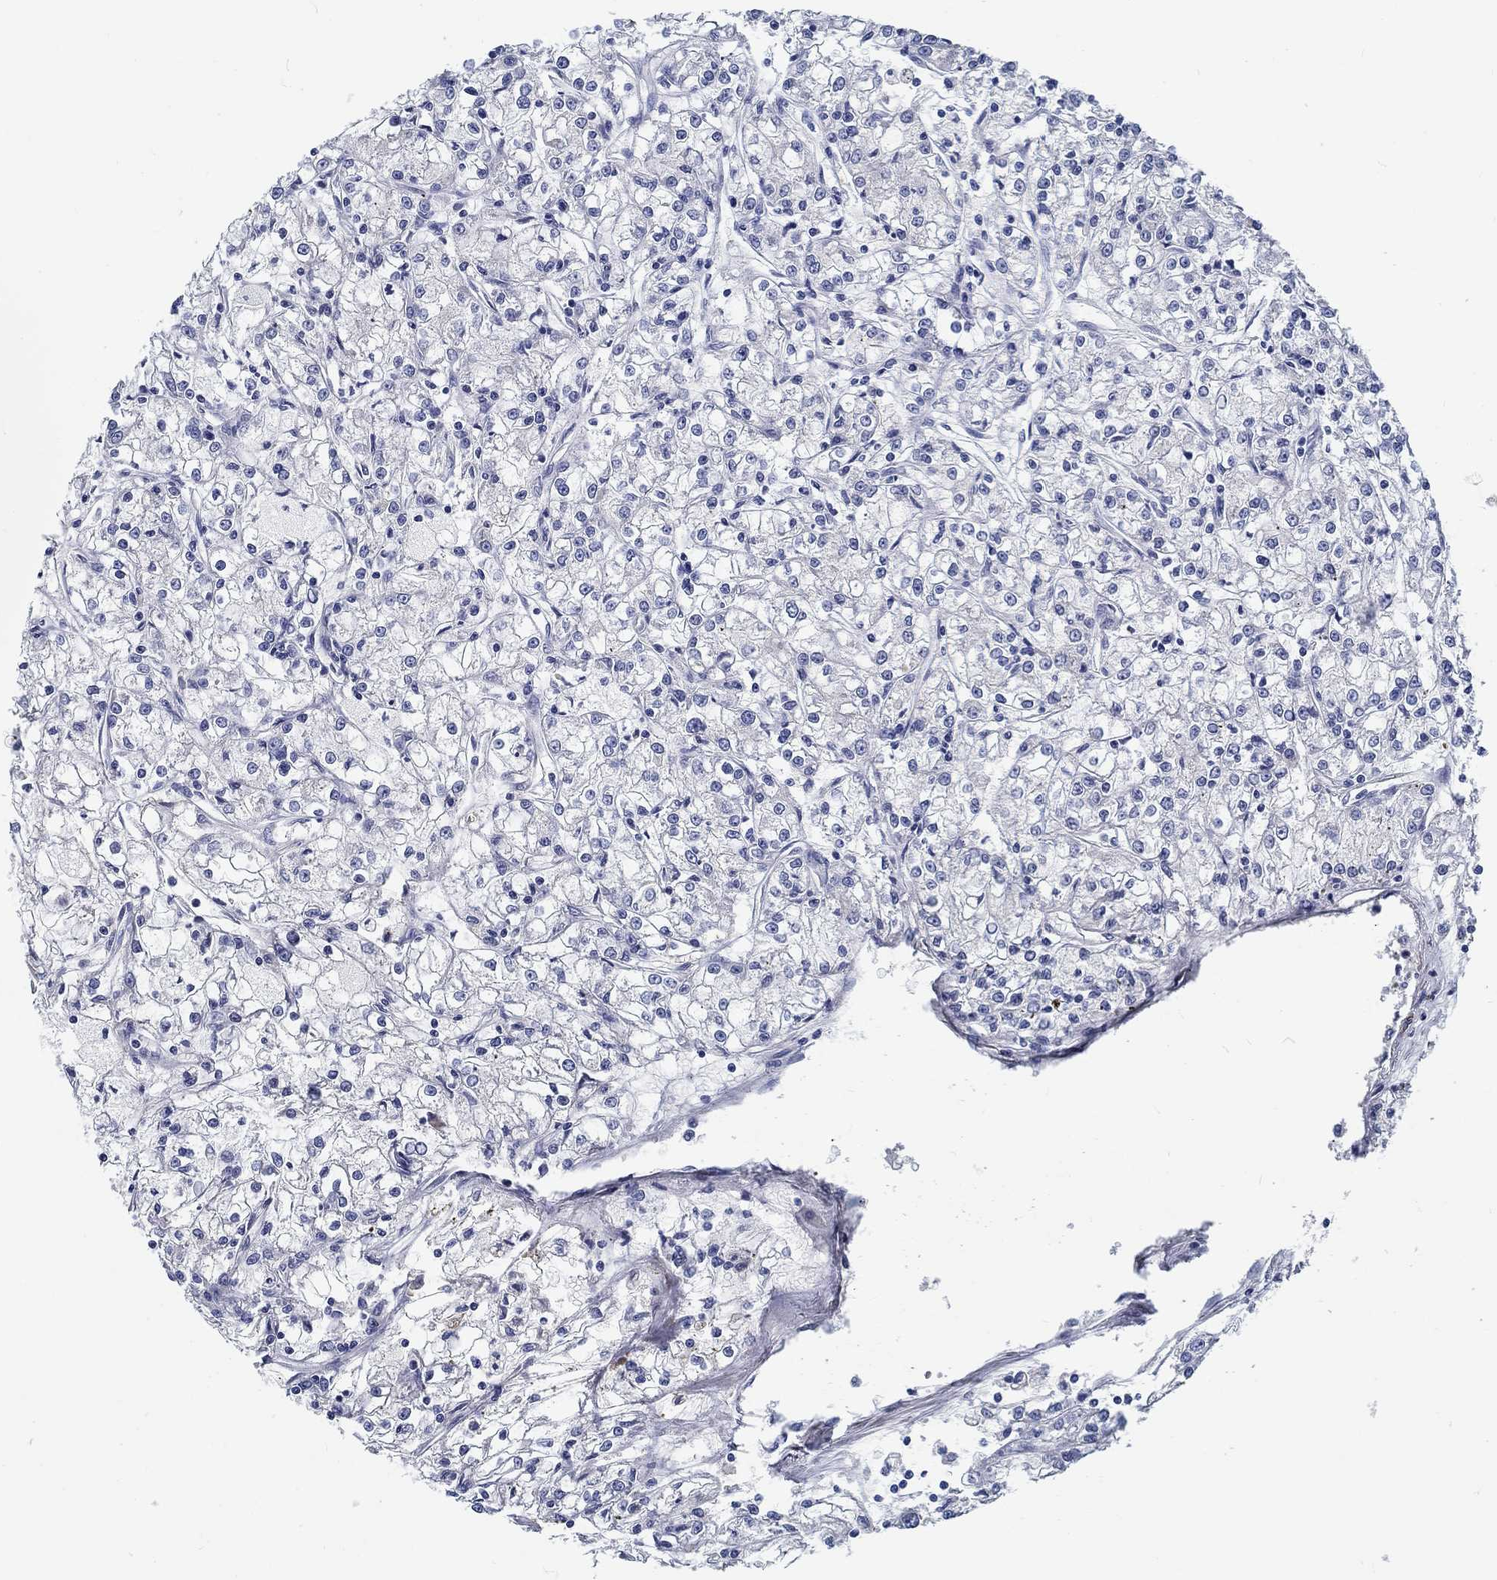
{"staining": {"intensity": "negative", "quantity": "none", "location": "none"}, "tissue": "renal cancer", "cell_type": "Tumor cells", "image_type": "cancer", "snomed": [{"axis": "morphology", "description": "Adenocarcinoma, NOS"}, {"axis": "topography", "description": "Kidney"}], "caption": "Immunohistochemistry histopathology image of human renal adenocarcinoma stained for a protein (brown), which displays no expression in tumor cells.", "gene": "MYBPC1", "patient": {"sex": "female", "age": 59}}